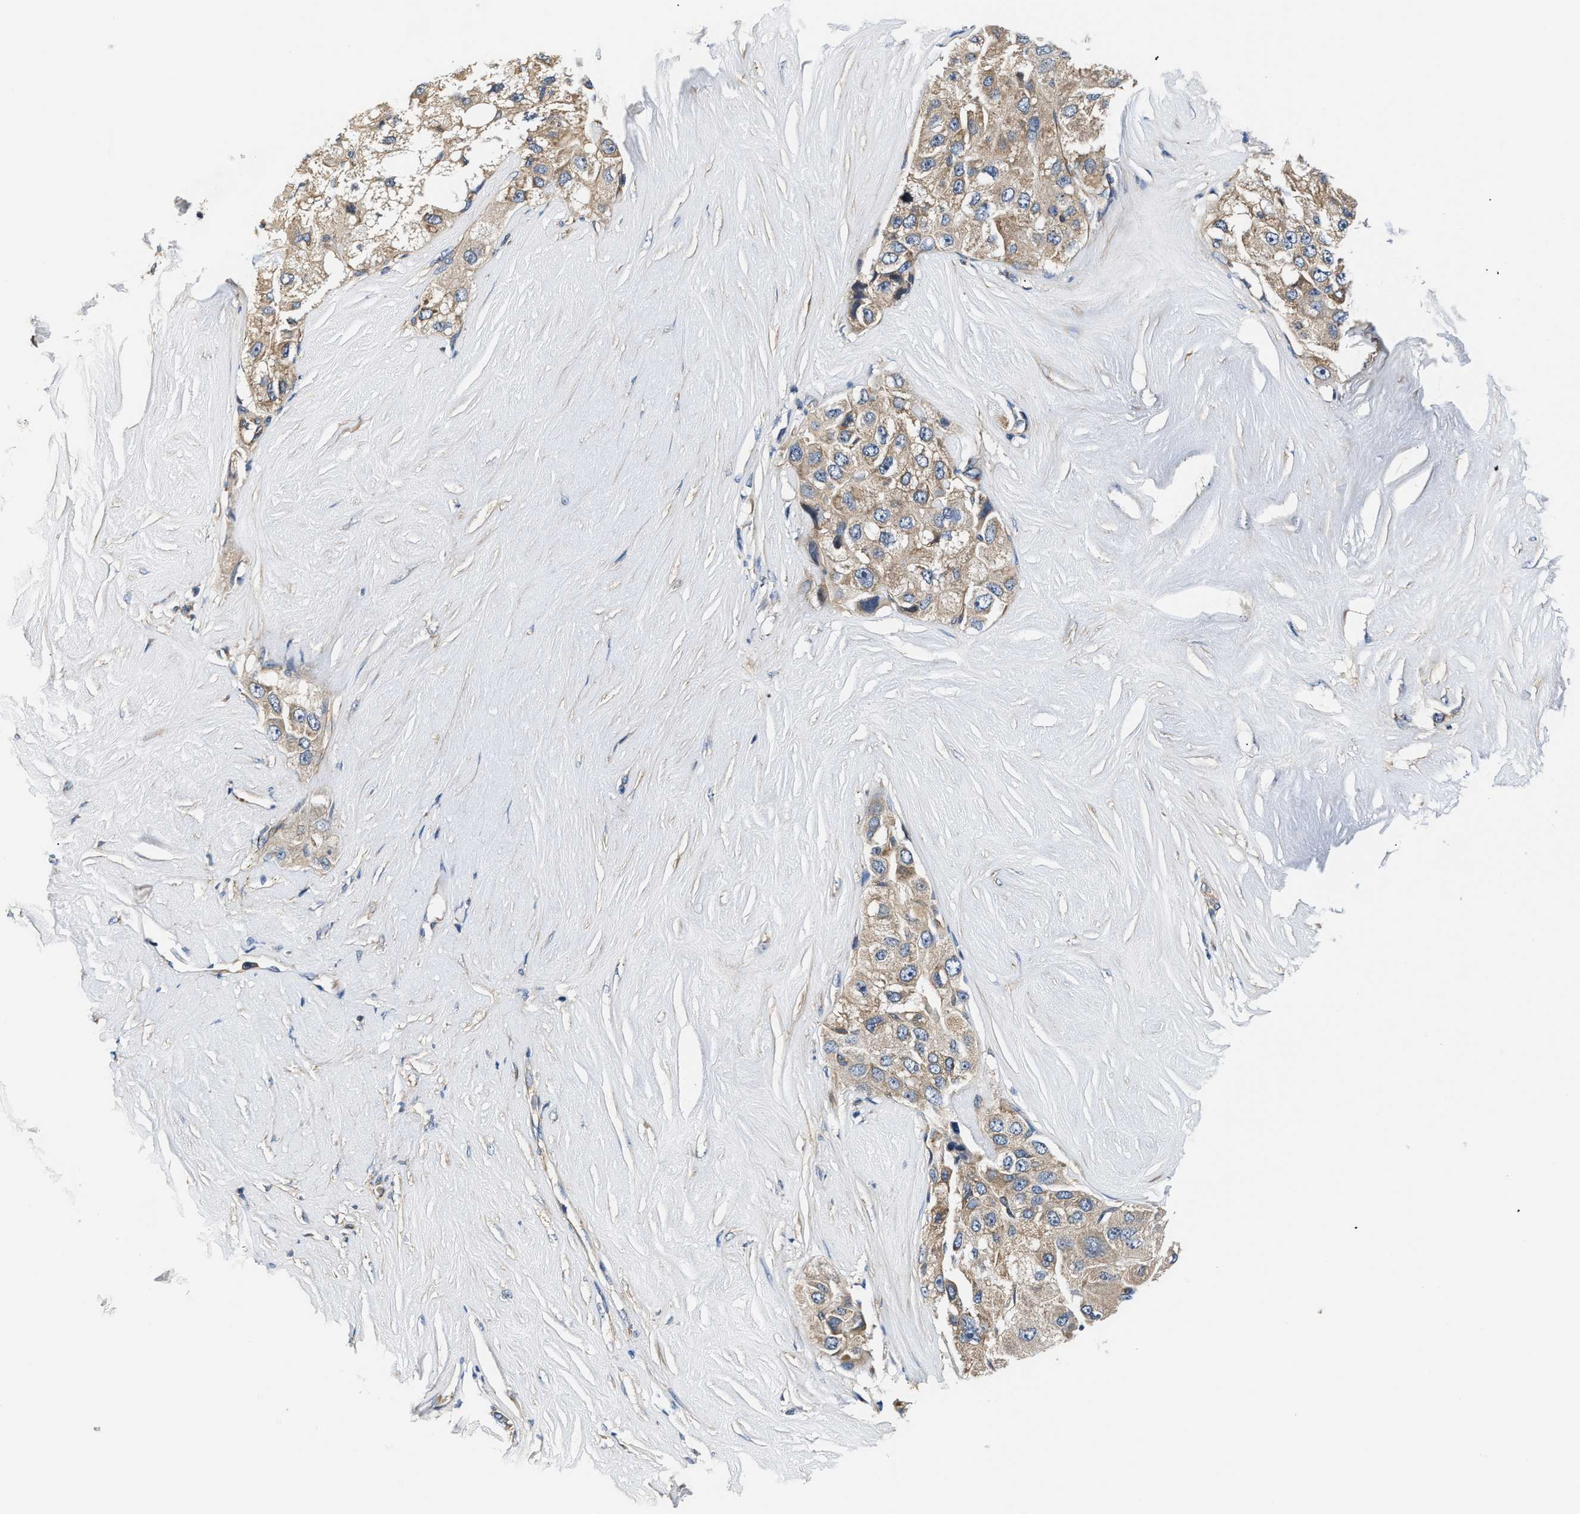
{"staining": {"intensity": "weak", "quantity": ">75%", "location": "cytoplasmic/membranous"}, "tissue": "liver cancer", "cell_type": "Tumor cells", "image_type": "cancer", "snomed": [{"axis": "morphology", "description": "Carcinoma, Hepatocellular, NOS"}, {"axis": "topography", "description": "Liver"}], "caption": "Brown immunohistochemical staining in hepatocellular carcinoma (liver) displays weak cytoplasmic/membranous expression in about >75% of tumor cells. (Brightfield microscopy of DAB IHC at high magnification).", "gene": "TEX2", "patient": {"sex": "male", "age": 80}}